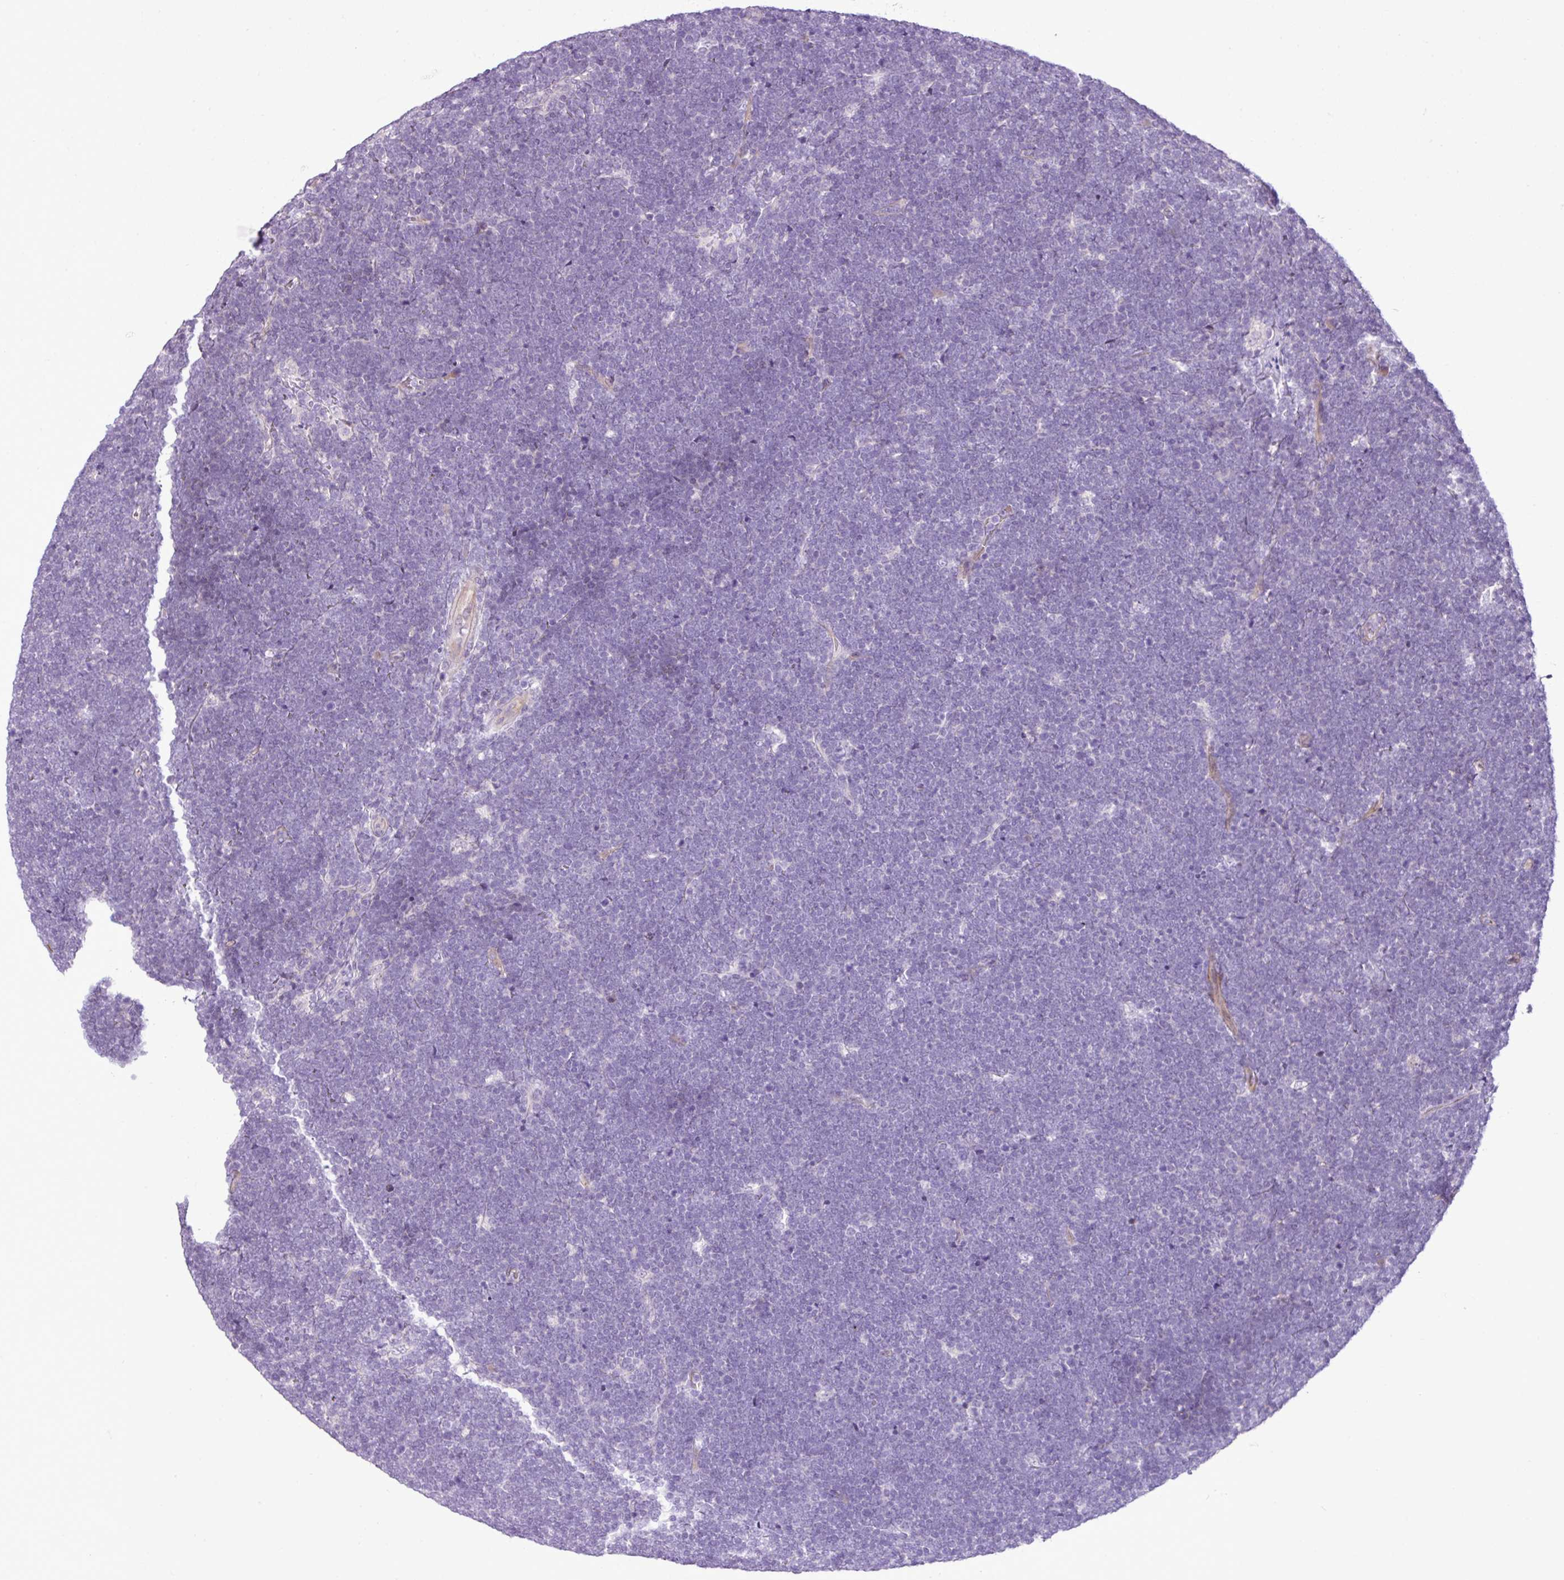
{"staining": {"intensity": "negative", "quantity": "none", "location": "none"}, "tissue": "lymphoma", "cell_type": "Tumor cells", "image_type": "cancer", "snomed": [{"axis": "morphology", "description": "Malignant lymphoma, non-Hodgkin's type, High grade"}, {"axis": "topography", "description": "Lymph node"}], "caption": "Human lymphoma stained for a protein using immunohistochemistry (IHC) exhibits no staining in tumor cells.", "gene": "DNAJB13", "patient": {"sex": "male", "age": 13}}